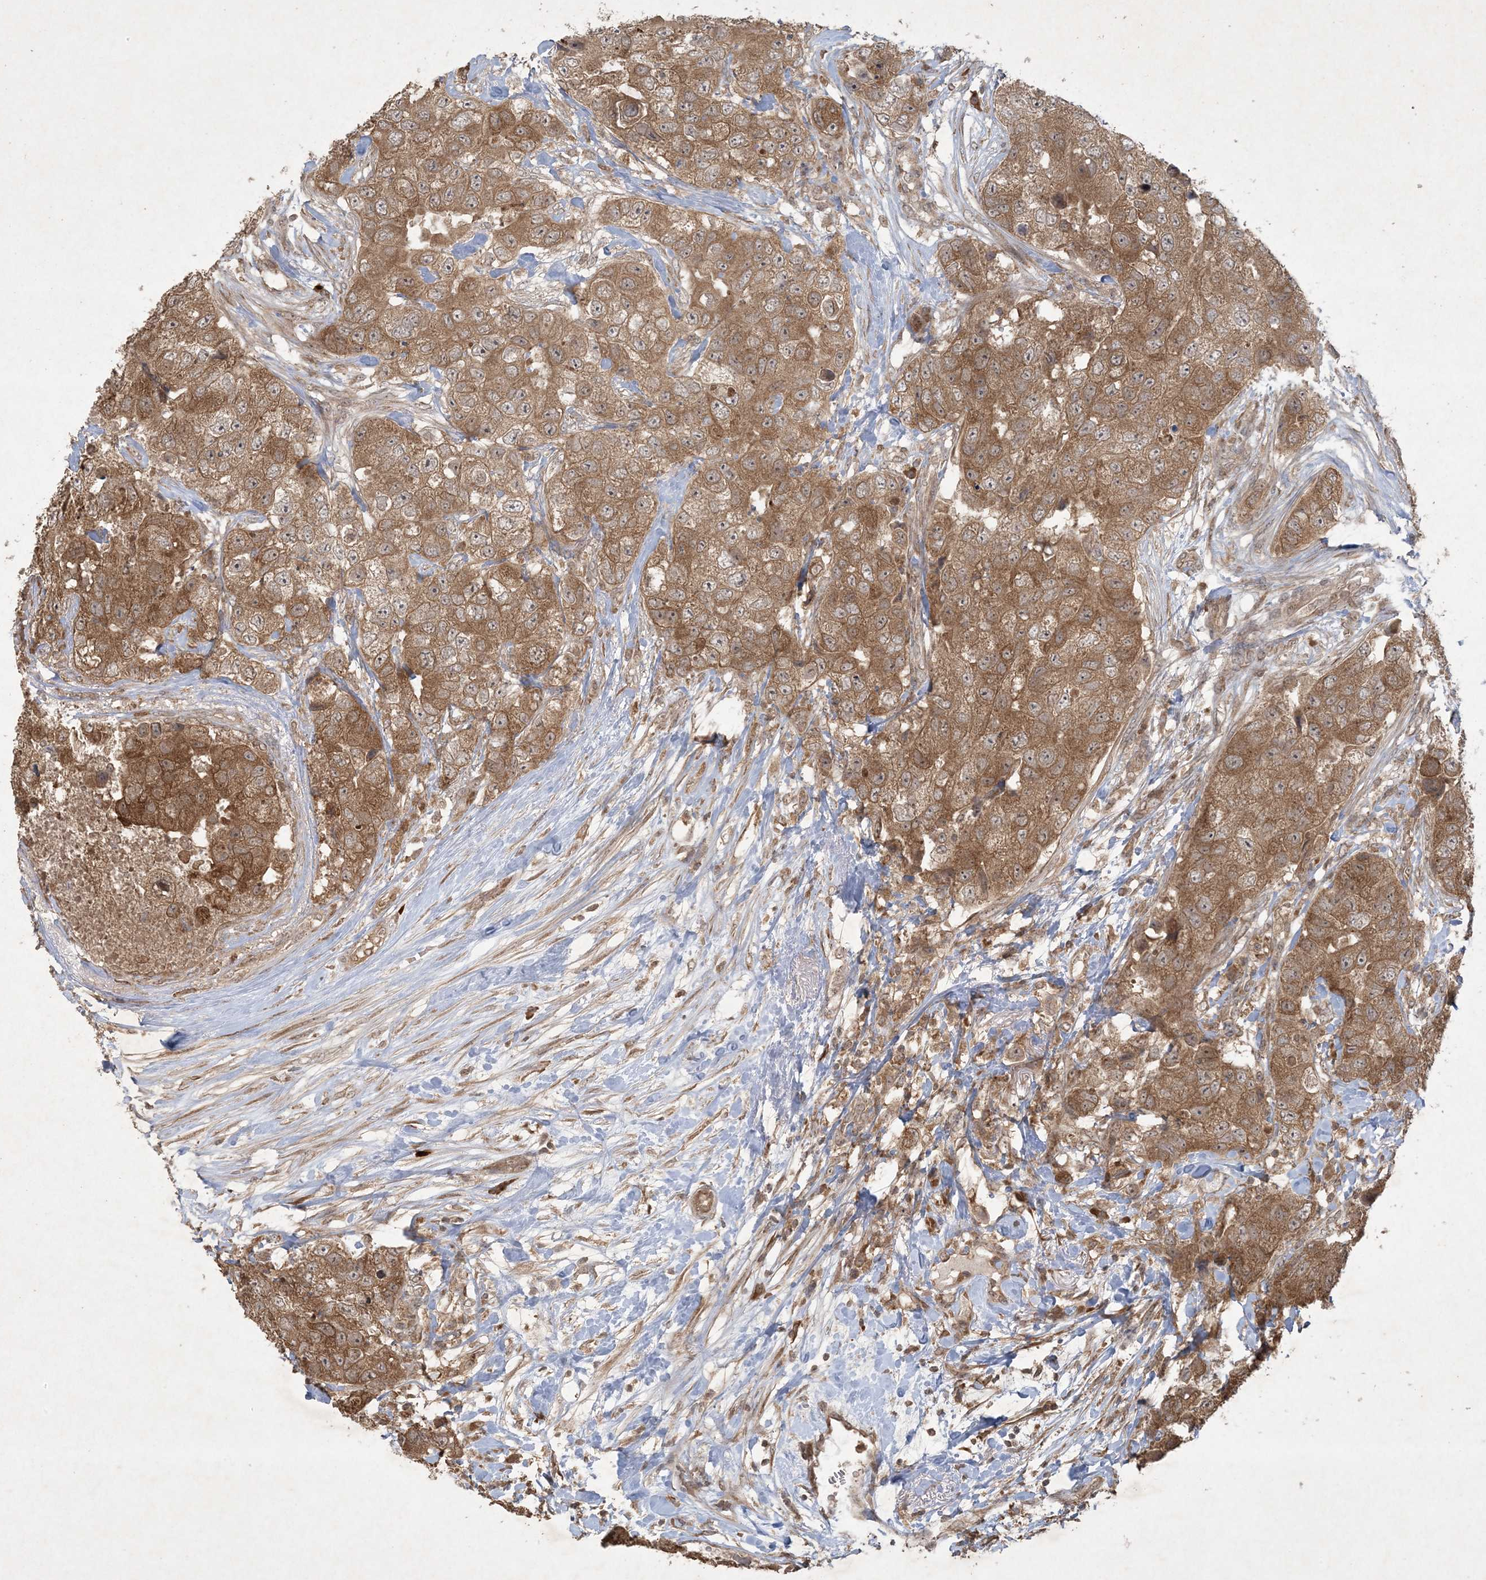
{"staining": {"intensity": "moderate", "quantity": ">75%", "location": "cytoplasmic/membranous,nuclear"}, "tissue": "breast cancer", "cell_type": "Tumor cells", "image_type": "cancer", "snomed": [{"axis": "morphology", "description": "Duct carcinoma"}, {"axis": "topography", "description": "Breast"}], "caption": "Protein expression analysis of human intraductal carcinoma (breast) reveals moderate cytoplasmic/membranous and nuclear staining in about >75% of tumor cells.", "gene": "NRBP2", "patient": {"sex": "female", "age": 62}}